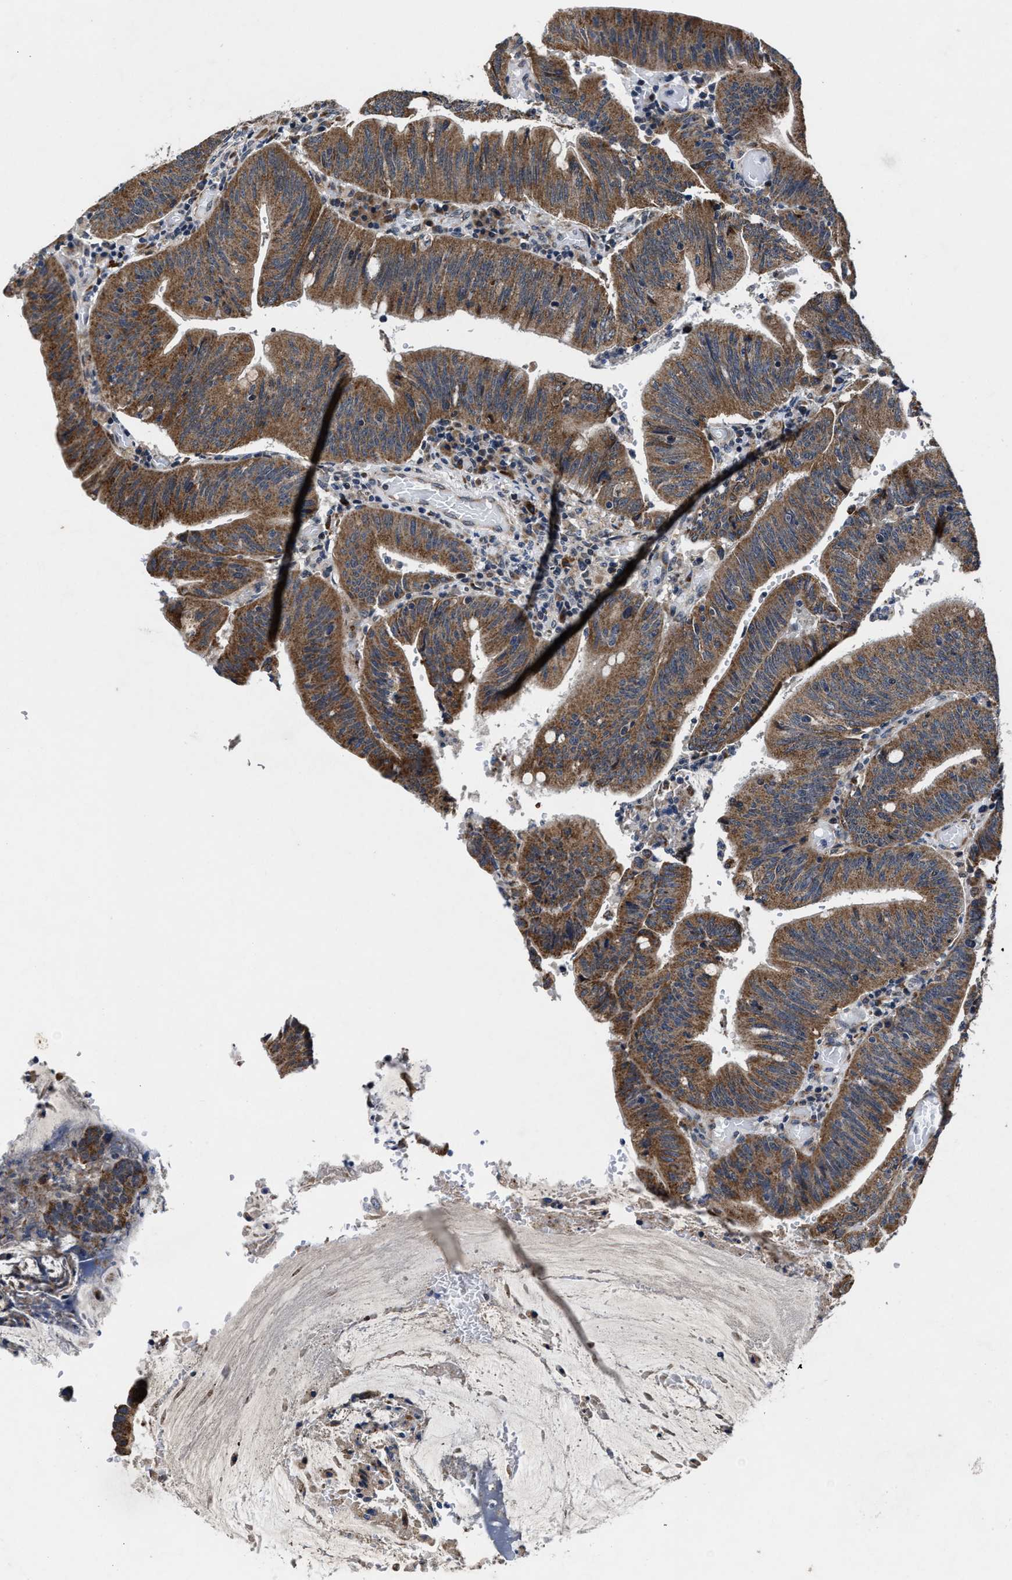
{"staining": {"intensity": "moderate", "quantity": ">75%", "location": "cytoplasmic/membranous"}, "tissue": "colorectal cancer", "cell_type": "Tumor cells", "image_type": "cancer", "snomed": [{"axis": "morphology", "description": "Normal tissue, NOS"}, {"axis": "morphology", "description": "Adenocarcinoma, NOS"}, {"axis": "topography", "description": "Rectum"}], "caption": "Tumor cells reveal moderate cytoplasmic/membranous staining in about >75% of cells in colorectal cancer (adenocarcinoma).", "gene": "TMEM53", "patient": {"sex": "female", "age": 66}}